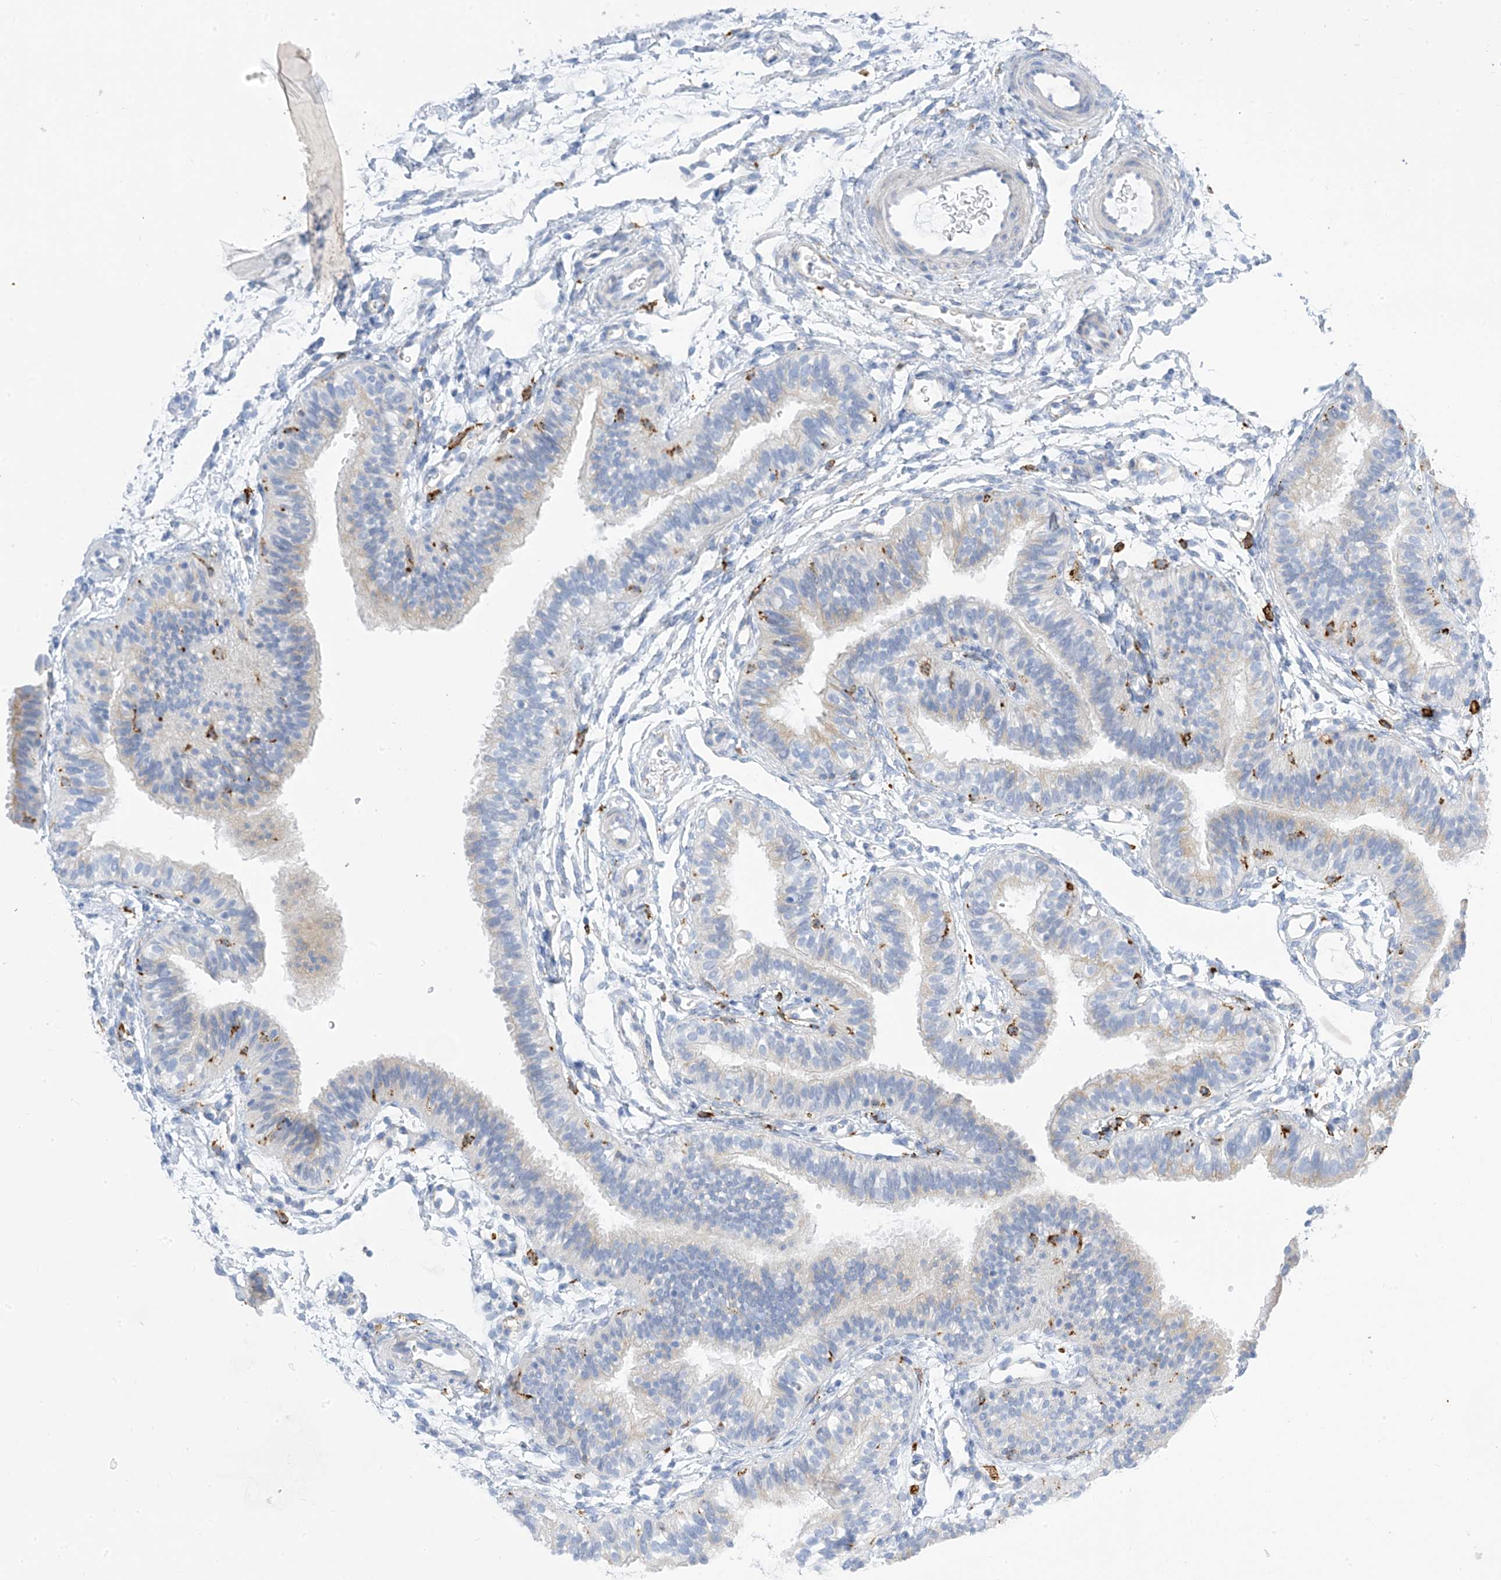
{"staining": {"intensity": "moderate", "quantity": "<25%", "location": "cytoplasmic/membranous"}, "tissue": "fallopian tube", "cell_type": "Glandular cells", "image_type": "normal", "snomed": [{"axis": "morphology", "description": "Normal tissue, NOS"}, {"axis": "topography", "description": "Fallopian tube"}], "caption": "Fallopian tube stained with DAB IHC demonstrates low levels of moderate cytoplasmic/membranous positivity in about <25% of glandular cells.", "gene": "DPH3", "patient": {"sex": "female", "age": 35}}